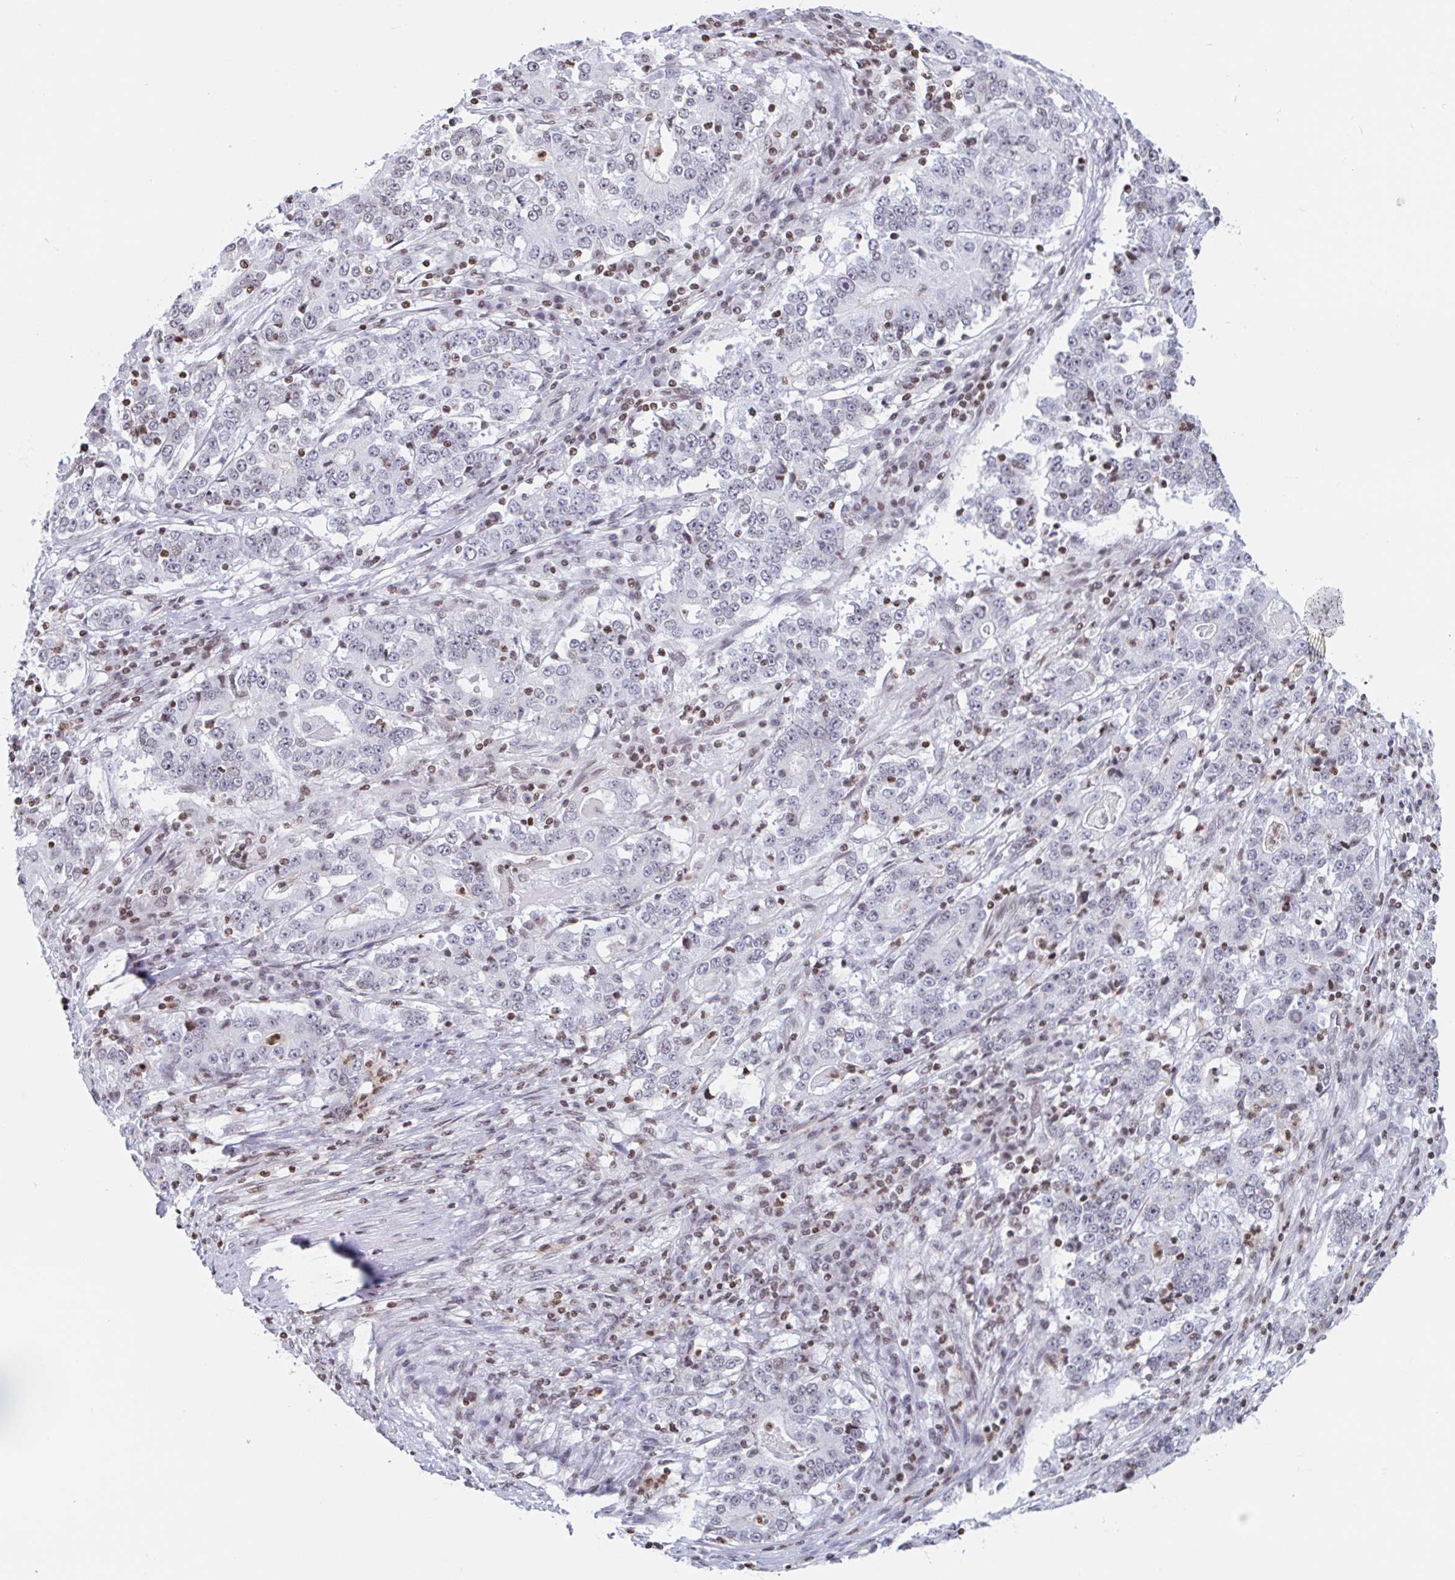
{"staining": {"intensity": "weak", "quantity": "<25%", "location": "nuclear"}, "tissue": "stomach cancer", "cell_type": "Tumor cells", "image_type": "cancer", "snomed": [{"axis": "morphology", "description": "Adenocarcinoma, NOS"}, {"axis": "topography", "description": "Stomach"}], "caption": "Immunohistochemistry (IHC) of stomach cancer displays no positivity in tumor cells. The staining is performed using DAB brown chromogen with nuclei counter-stained in using hematoxylin.", "gene": "NOL6", "patient": {"sex": "male", "age": 59}}